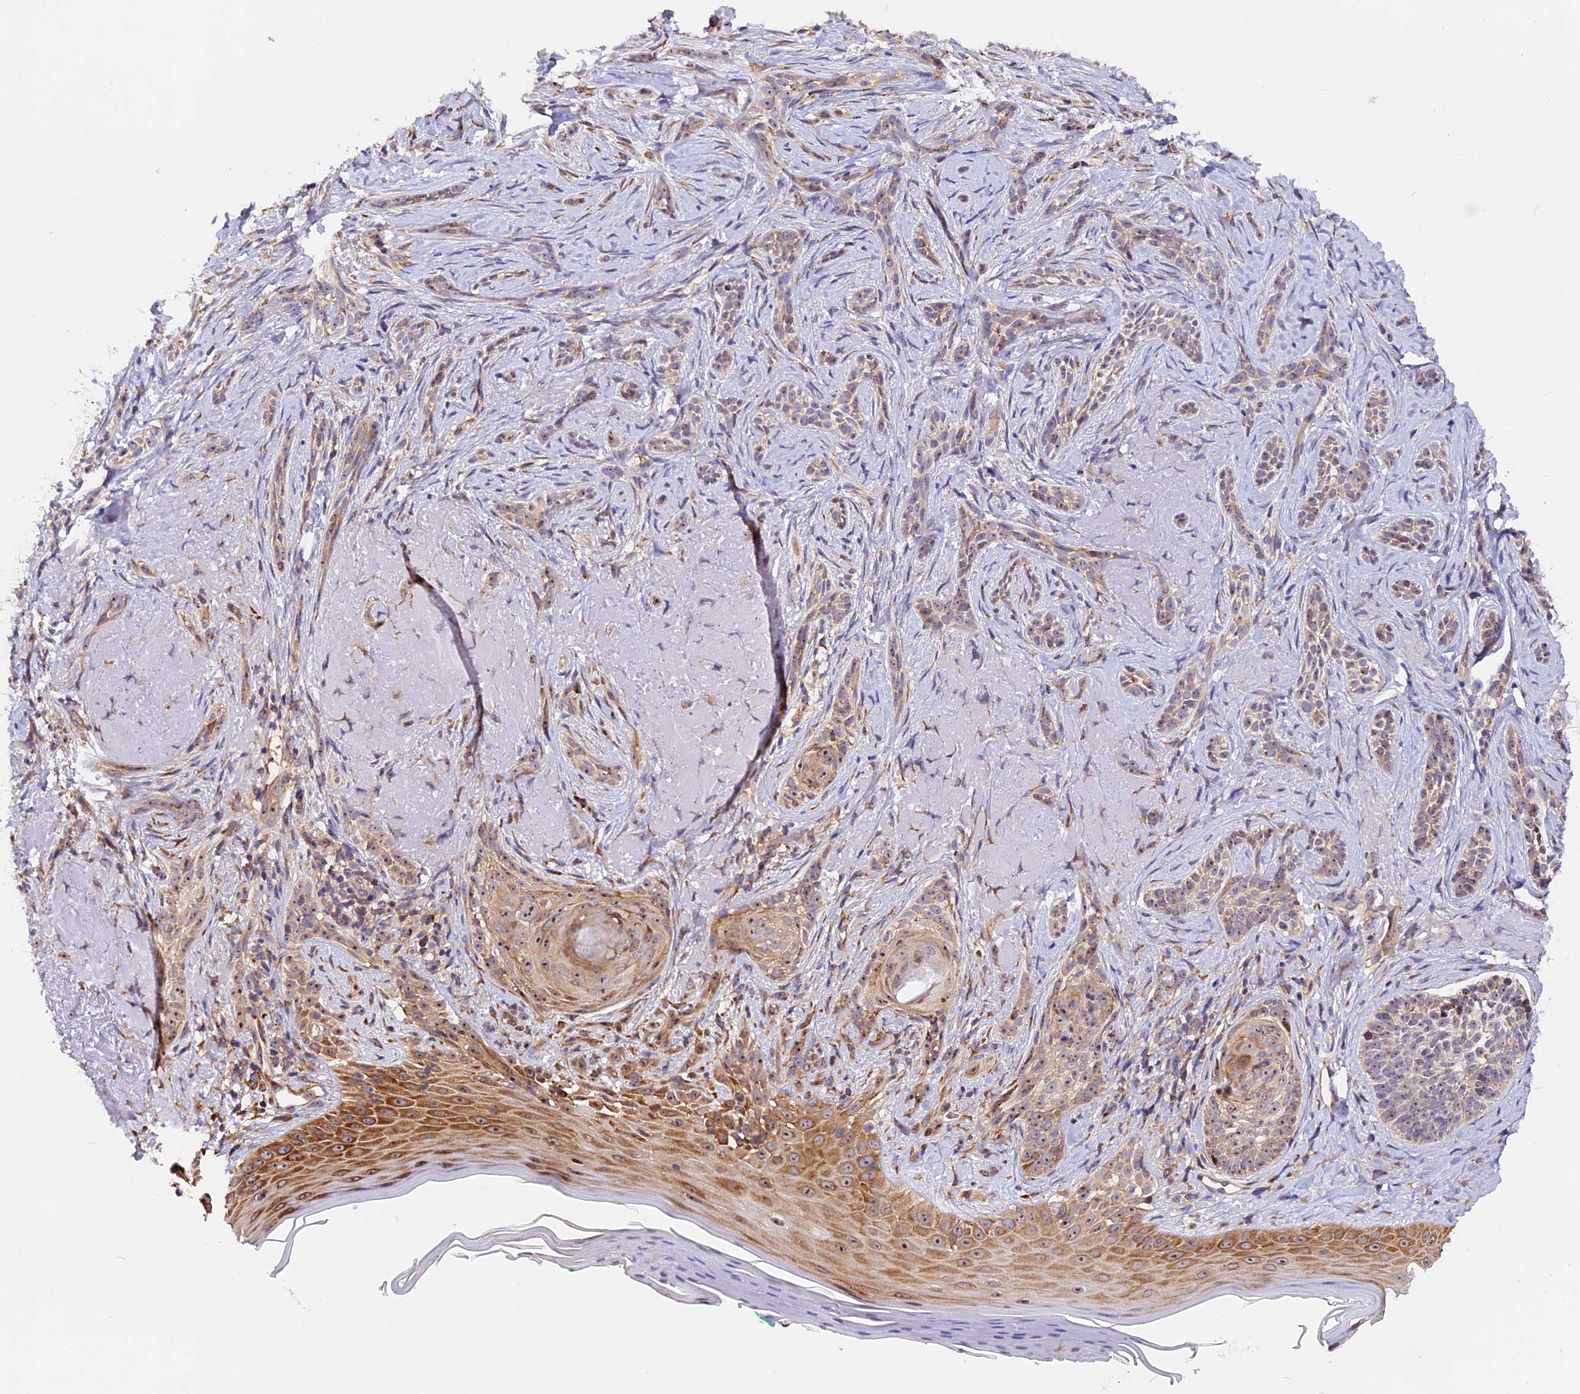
{"staining": {"intensity": "moderate", "quantity": "25%-75%", "location": "cytoplasmic/membranous,nuclear"}, "tissue": "skin cancer", "cell_type": "Tumor cells", "image_type": "cancer", "snomed": [{"axis": "morphology", "description": "Basal cell carcinoma"}, {"axis": "topography", "description": "Skin"}], "caption": "Skin basal cell carcinoma stained for a protein (brown) reveals moderate cytoplasmic/membranous and nuclear positive positivity in approximately 25%-75% of tumor cells.", "gene": "GNPTAB", "patient": {"sex": "male", "age": 71}}